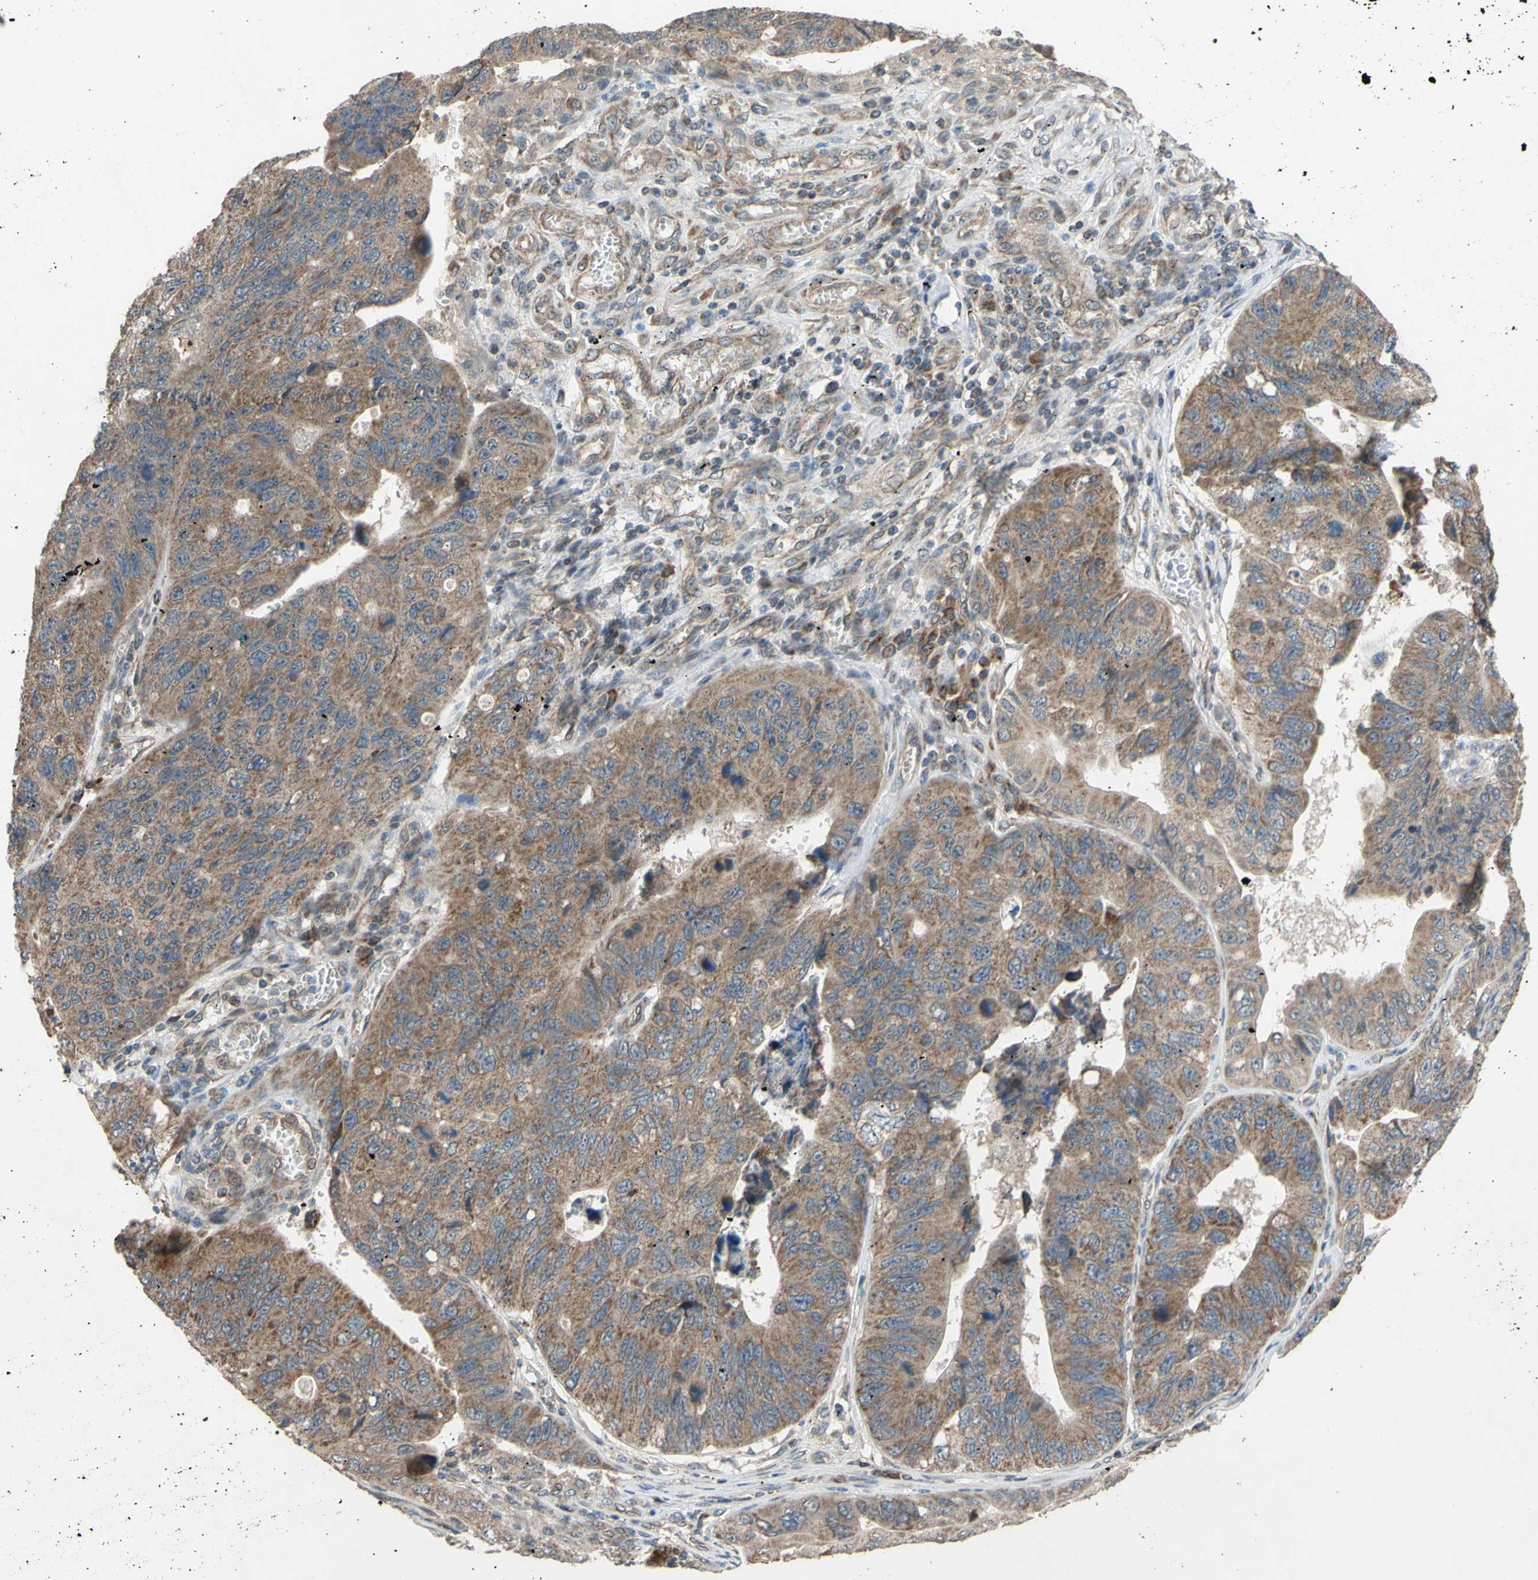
{"staining": {"intensity": "moderate", "quantity": ">75%", "location": "cytoplasmic/membranous"}, "tissue": "stomach cancer", "cell_type": "Tumor cells", "image_type": "cancer", "snomed": [{"axis": "morphology", "description": "Adenocarcinoma, NOS"}, {"axis": "topography", "description": "Stomach"}], "caption": "This is a micrograph of immunohistochemistry (IHC) staining of adenocarcinoma (stomach), which shows moderate staining in the cytoplasmic/membranous of tumor cells.", "gene": "CD164", "patient": {"sex": "male", "age": 59}}